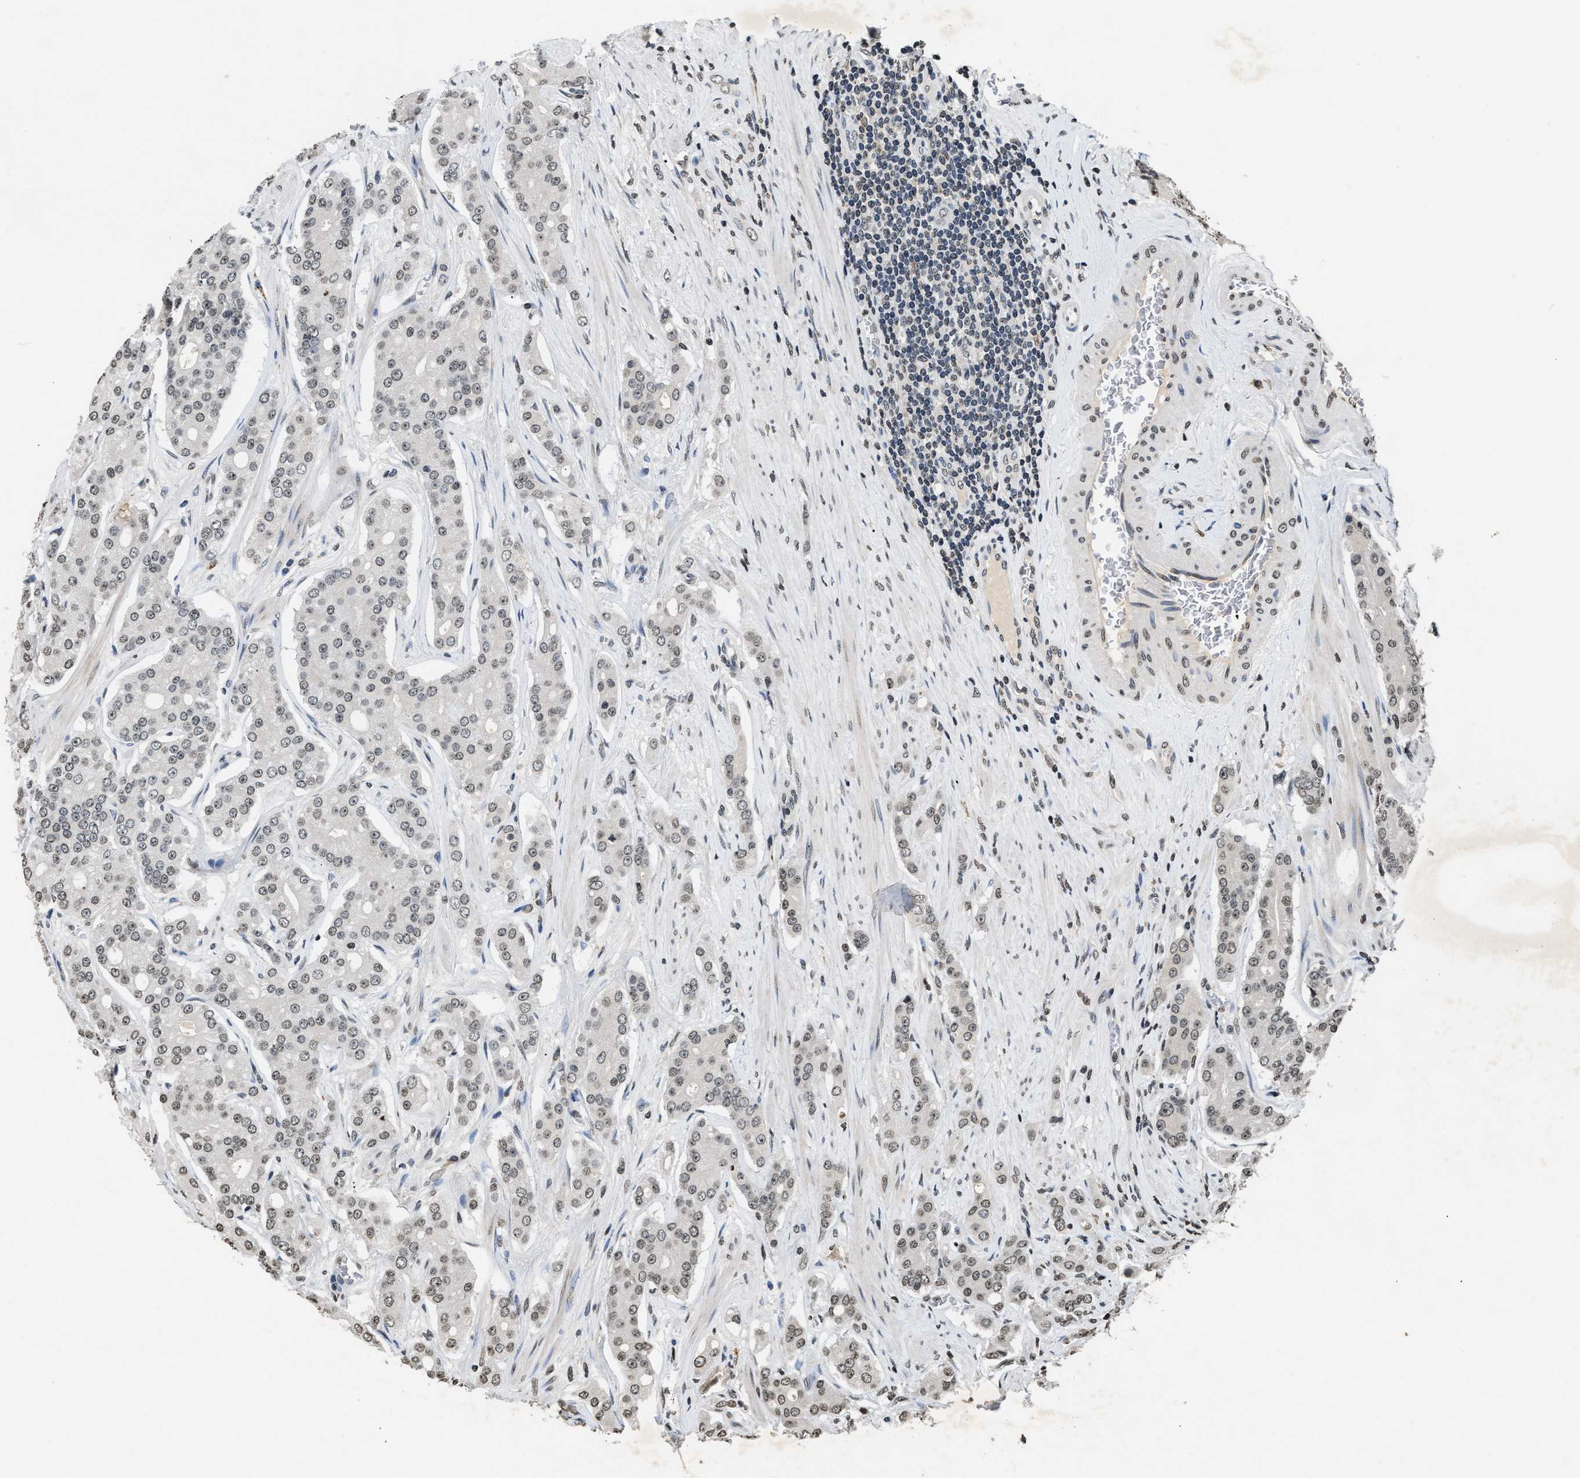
{"staining": {"intensity": "weak", "quantity": "<25%", "location": "nuclear"}, "tissue": "prostate cancer", "cell_type": "Tumor cells", "image_type": "cancer", "snomed": [{"axis": "morphology", "description": "Adenocarcinoma, High grade"}, {"axis": "topography", "description": "Prostate"}], "caption": "Prostate cancer (high-grade adenocarcinoma) was stained to show a protein in brown. There is no significant expression in tumor cells.", "gene": "DNASE1L3", "patient": {"sex": "male", "age": 71}}